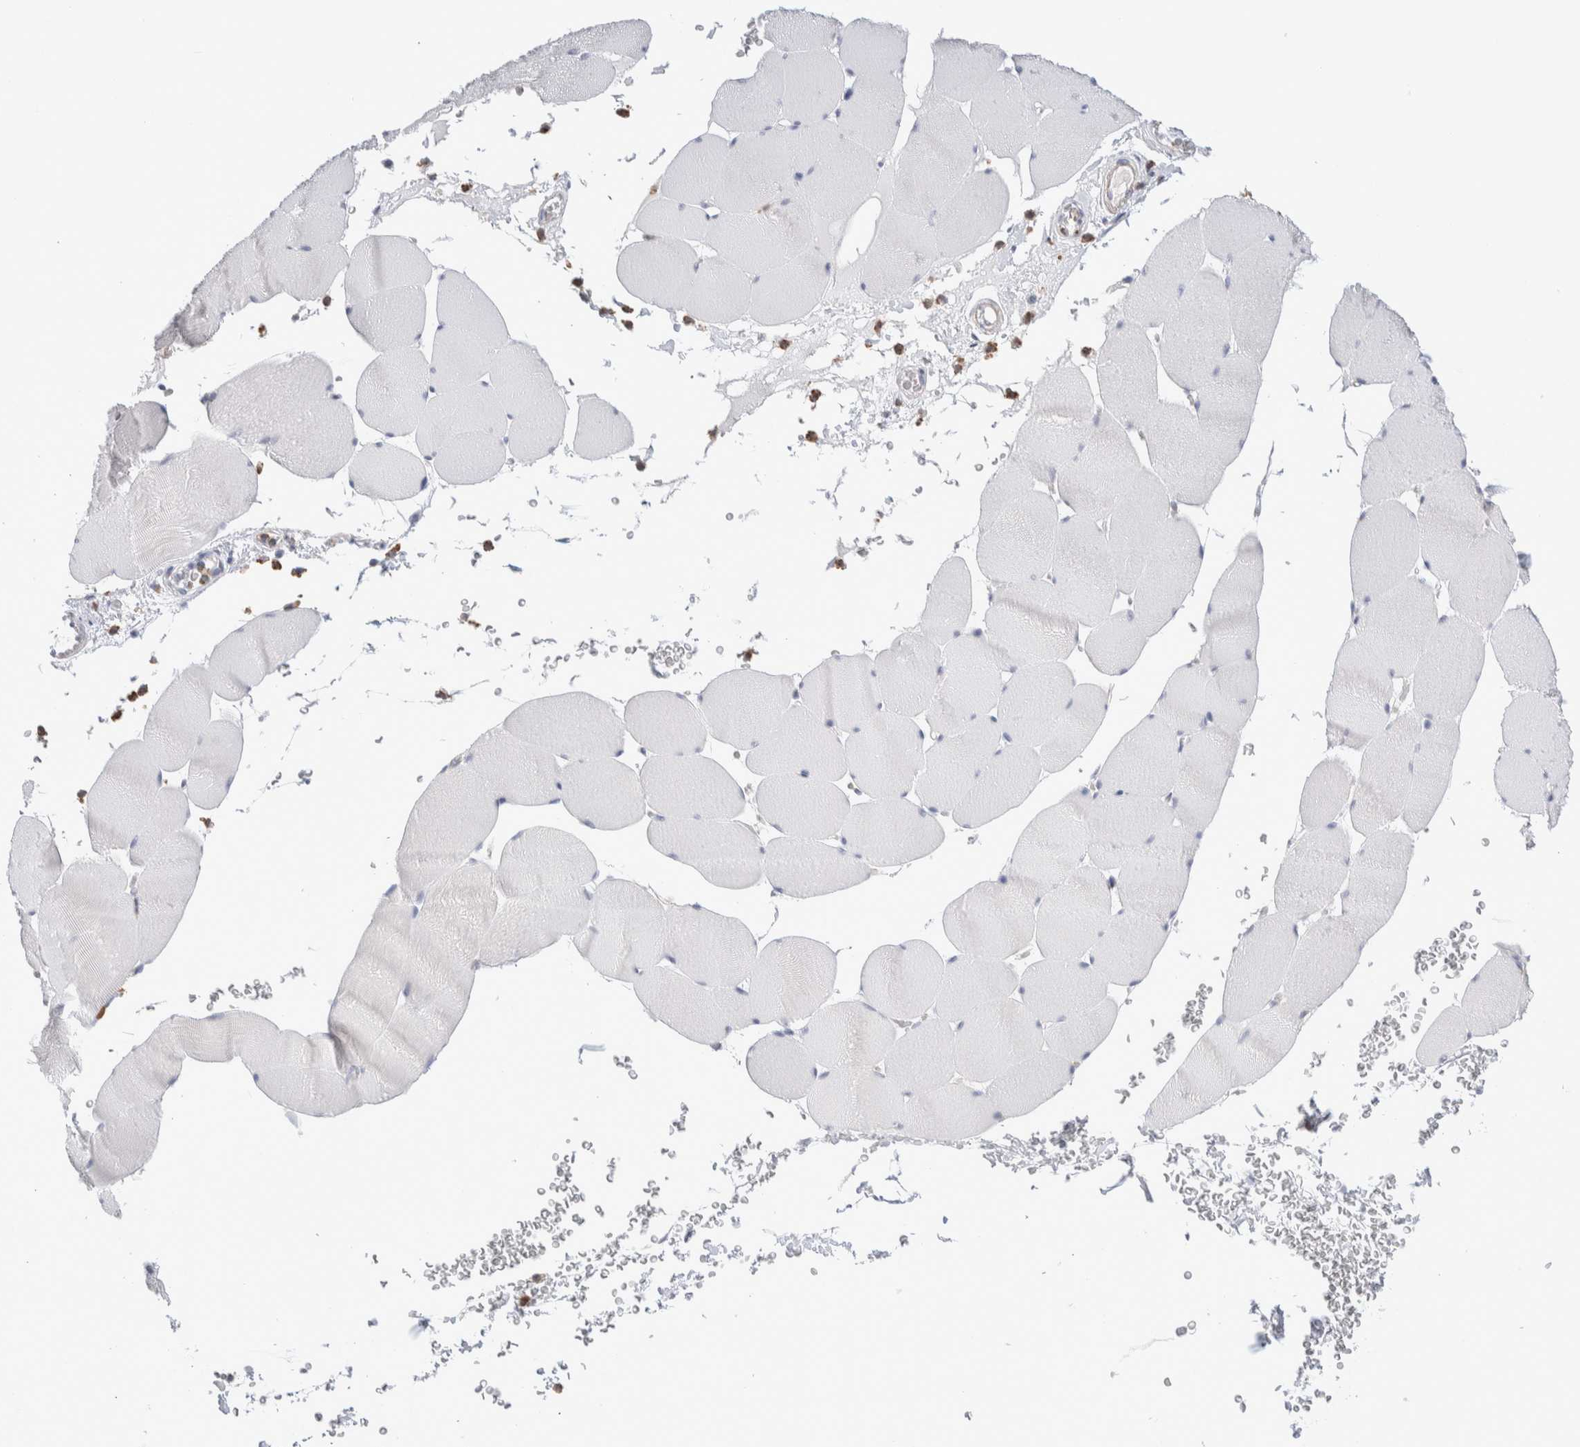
{"staining": {"intensity": "negative", "quantity": "none", "location": "none"}, "tissue": "skeletal muscle", "cell_type": "Myocytes", "image_type": "normal", "snomed": [{"axis": "morphology", "description": "Normal tissue, NOS"}, {"axis": "topography", "description": "Skeletal muscle"}], "caption": "Immunohistochemical staining of unremarkable human skeletal muscle shows no significant expression in myocytes. (DAB (3,3'-diaminobenzidine) immunohistochemistry (IHC) visualized using brightfield microscopy, high magnification).", "gene": "SEPTIN4", "patient": {"sex": "male", "age": 62}}